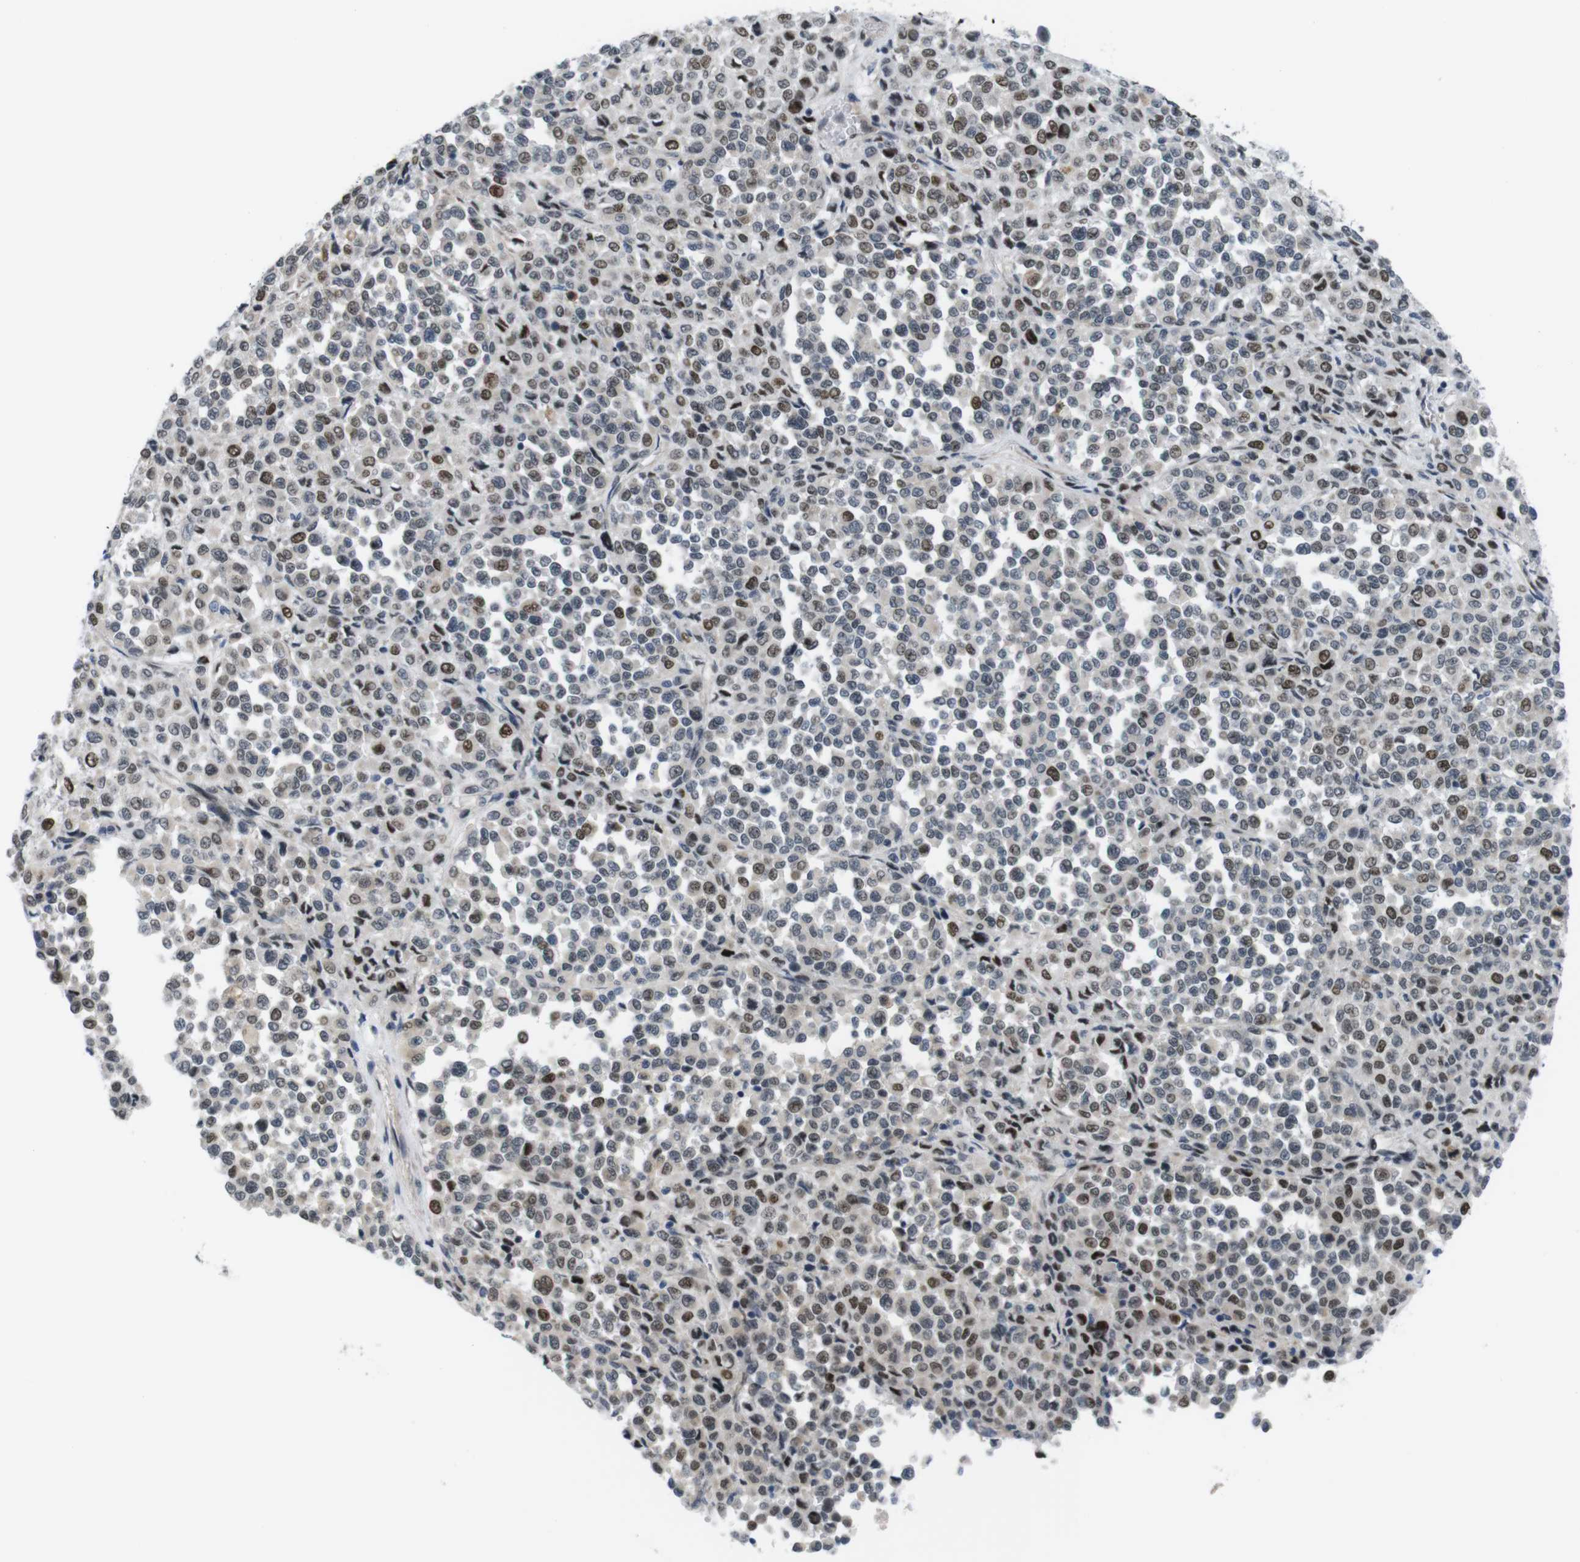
{"staining": {"intensity": "weak", "quantity": "25%-75%", "location": "nuclear"}, "tissue": "melanoma", "cell_type": "Tumor cells", "image_type": "cancer", "snomed": [{"axis": "morphology", "description": "Malignant melanoma, Metastatic site"}, {"axis": "topography", "description": "Pancreas"}], "caption": "Protein expression analysis of human melanoma reveals weak nuclear expression in about 25%-75% of tumor cells.", "gene": "SMCO2", "patient": {"sex": "female", "age": 30}}